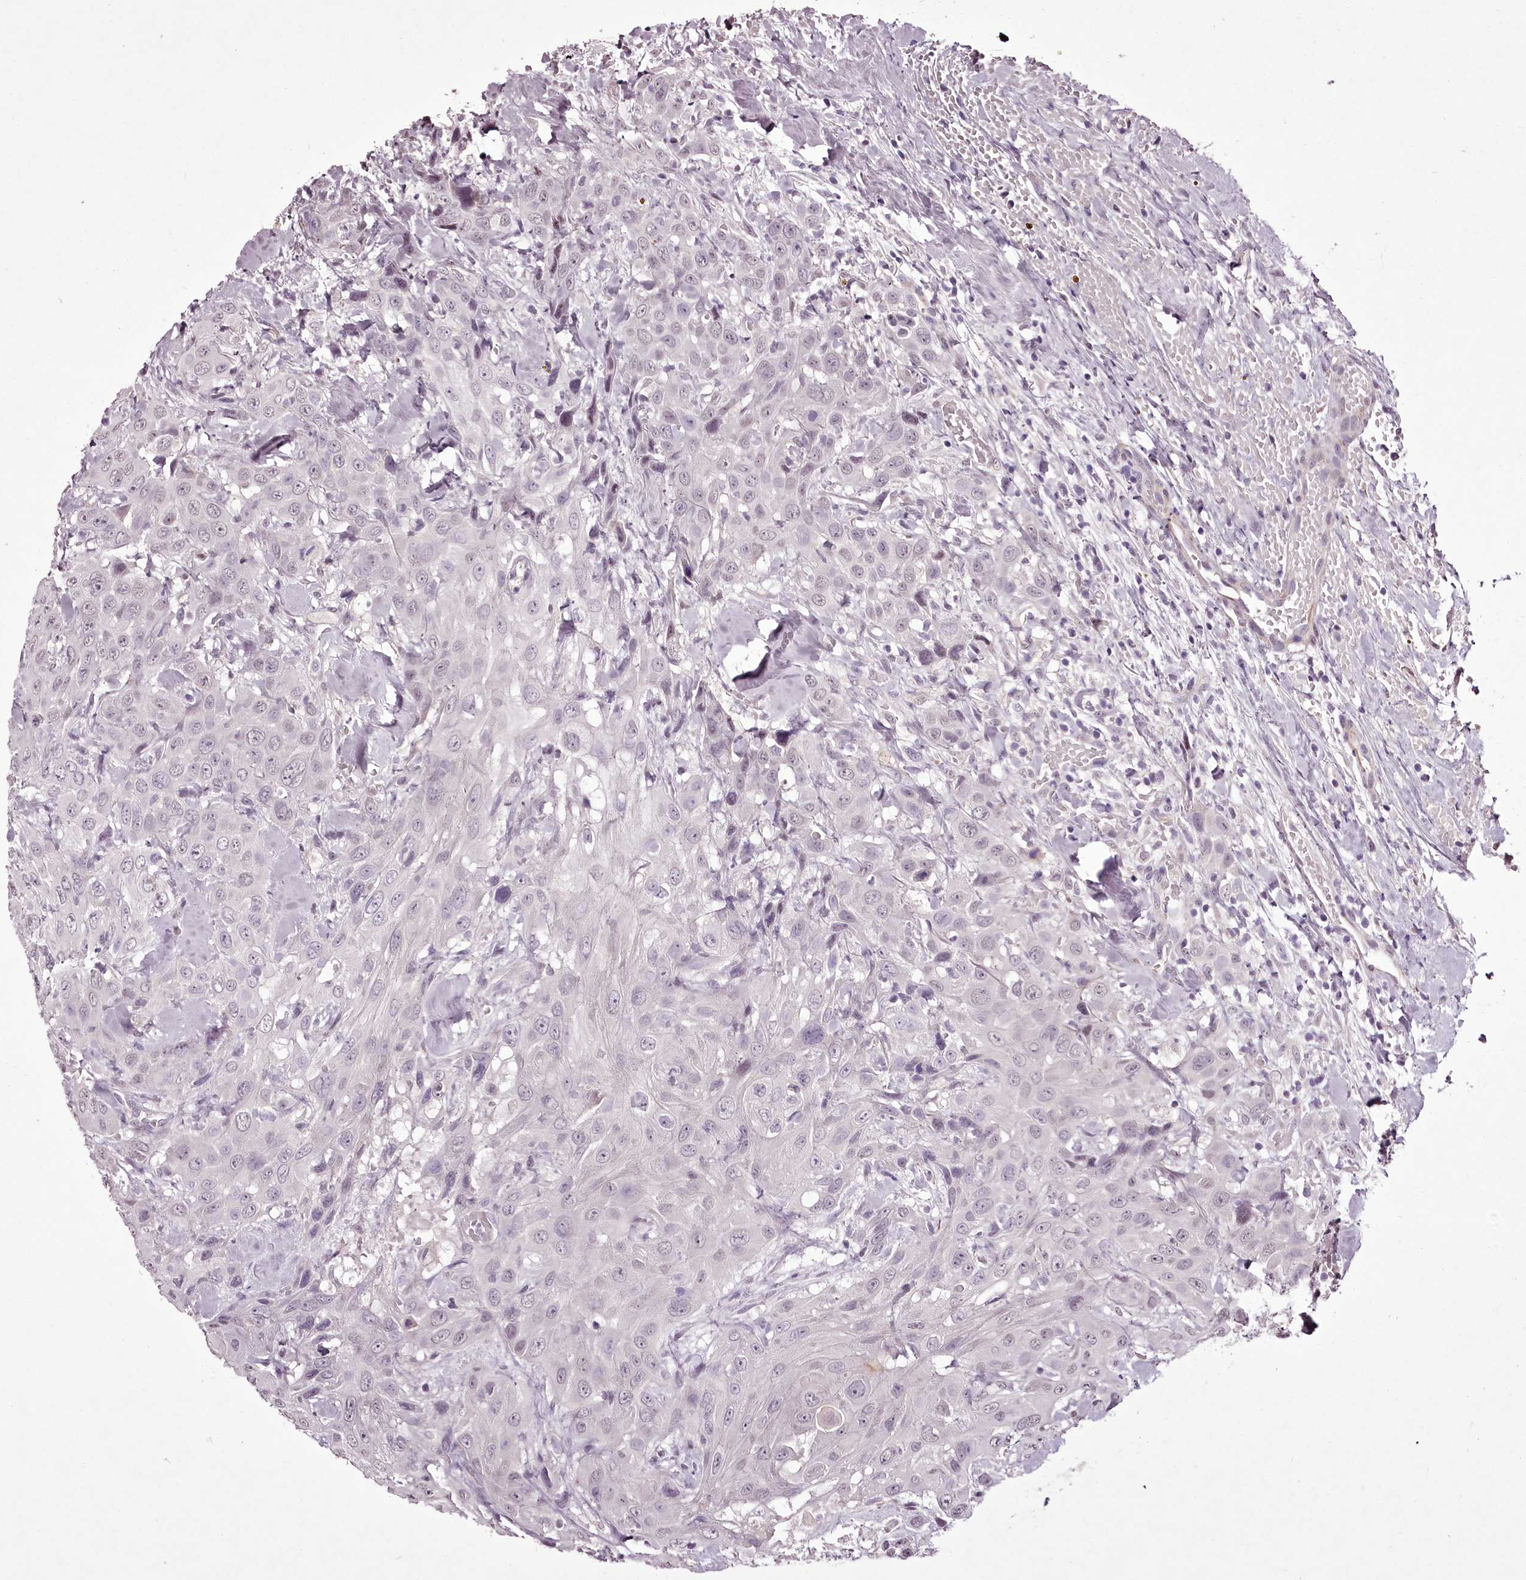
{"staining": {"intensity": "negative", "quantity": "none", "location": "none"}, "tissue": "head and neck cancer", "cell_type": "Tumor cells", "image_type": "cancer", "snomed": [{"axis": "morphology", "description": "Squamous cell carcinoma, NOS"}, {"axis": "topography", "description": "Head-Neck"}], "caption": "High magnification brightfield microscopy of head and neck cancer stained with DAB (3,3'-diaminobenzidine) (brown) and counterstained with hematoxylin (blue): tumor cells show no significant positivity.", "gene": "C1orf56", "patient": {"sex": "male", "age": 81}}